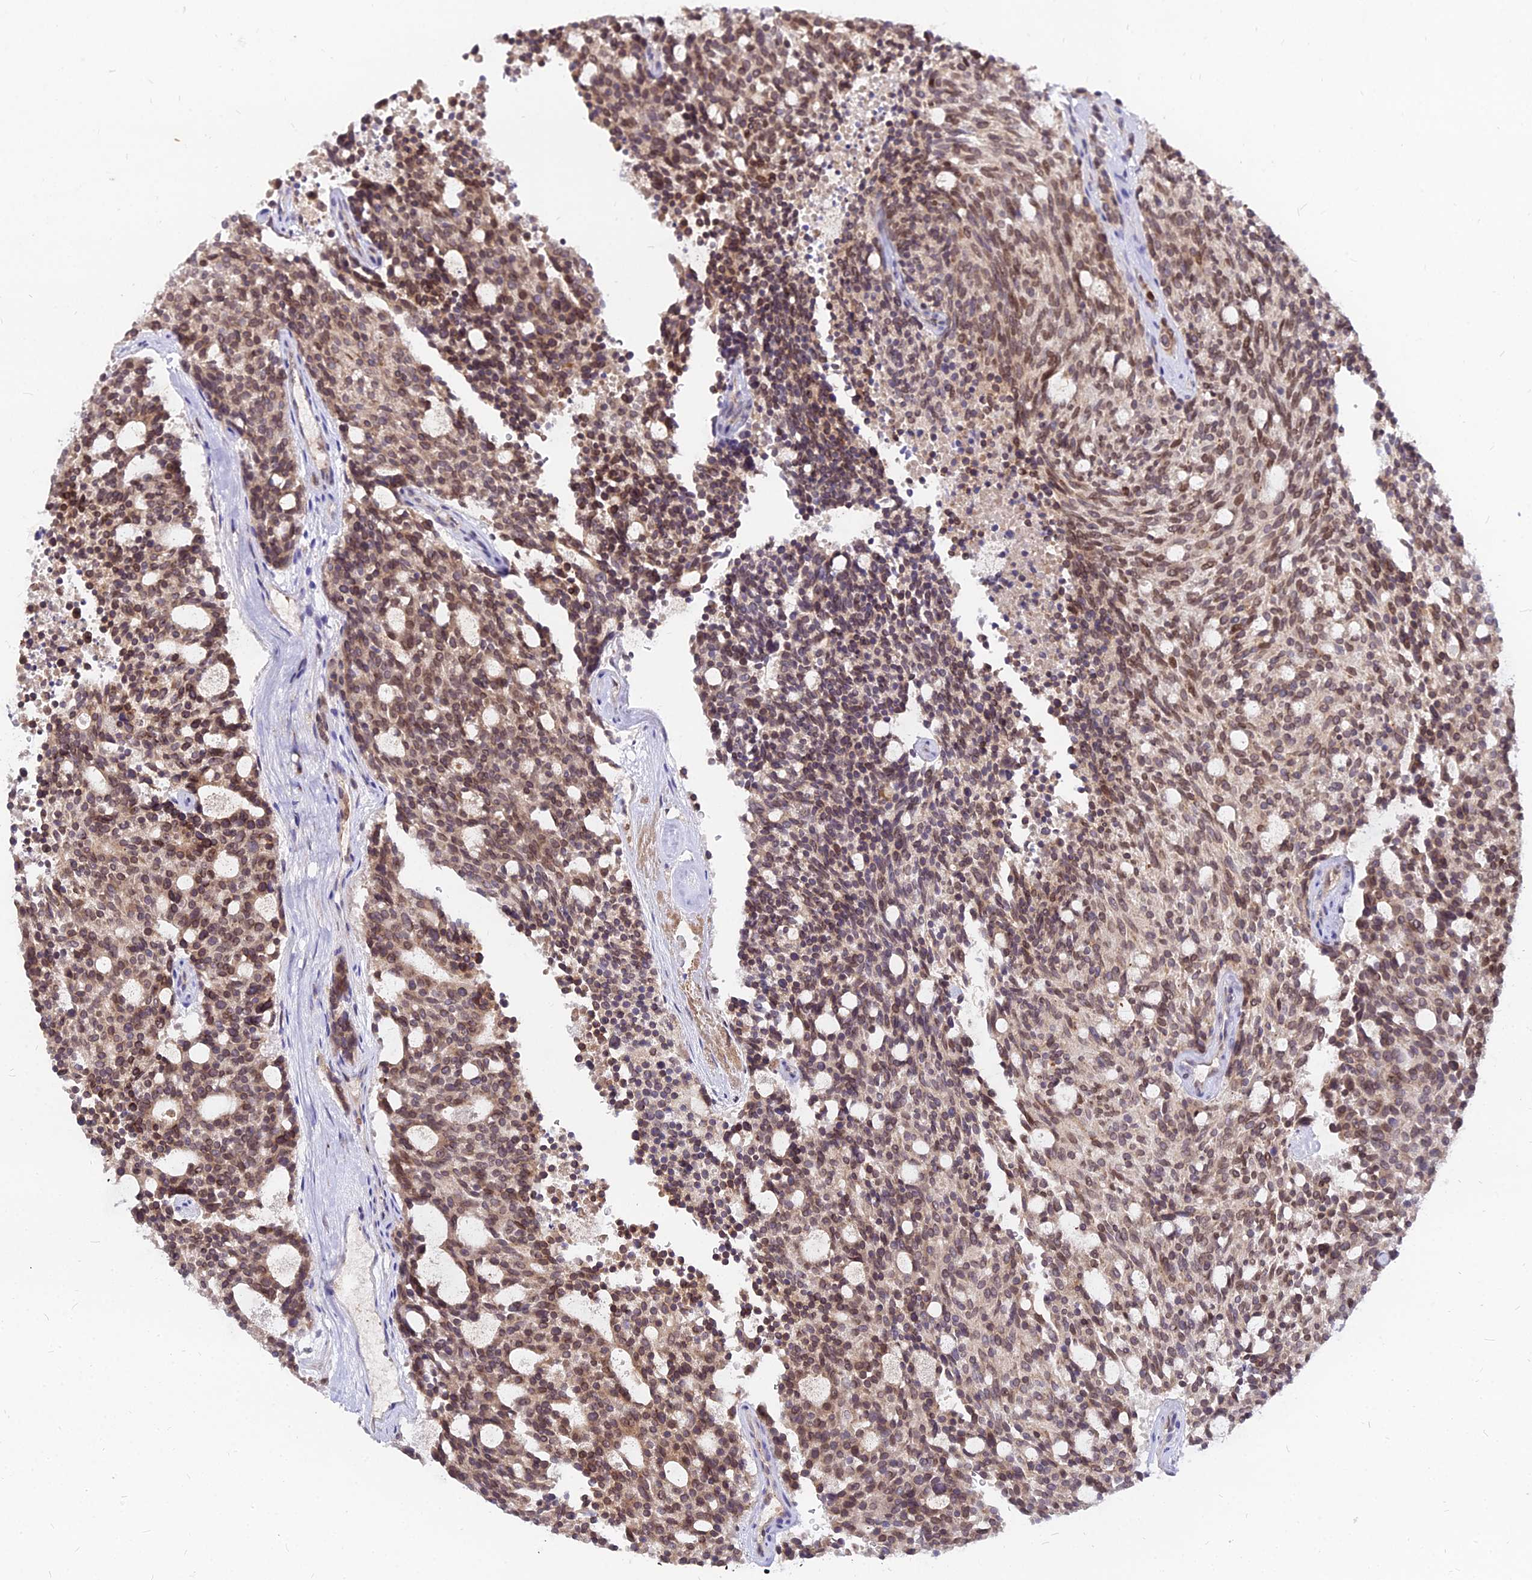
{"staining": {"intensity": "moderate", "quantity": ">75%", "location": "cytoplasmic/membranous,nuclear"}, "tissue": "carcinoid", "cell_type": "Tumor cells", "image_type": "cancer", "snomed": [{"axis": "morphology", "description": "Carcinoid, malignant, NOS"}, {"axis": "topography", "description": "Pancreas"}], "caption": "High-magnification brightfield microscopy of malignant carcinoid stained with DAB (brown) and counterstained with hematoxylin (blue). tumor cells exhibit moderate cytoplasmic/membranous and nuclear positivity is appreciated in about>75% of cells.", "gene": "RNF121", "patient": {"sex": "female", "age": 54}}